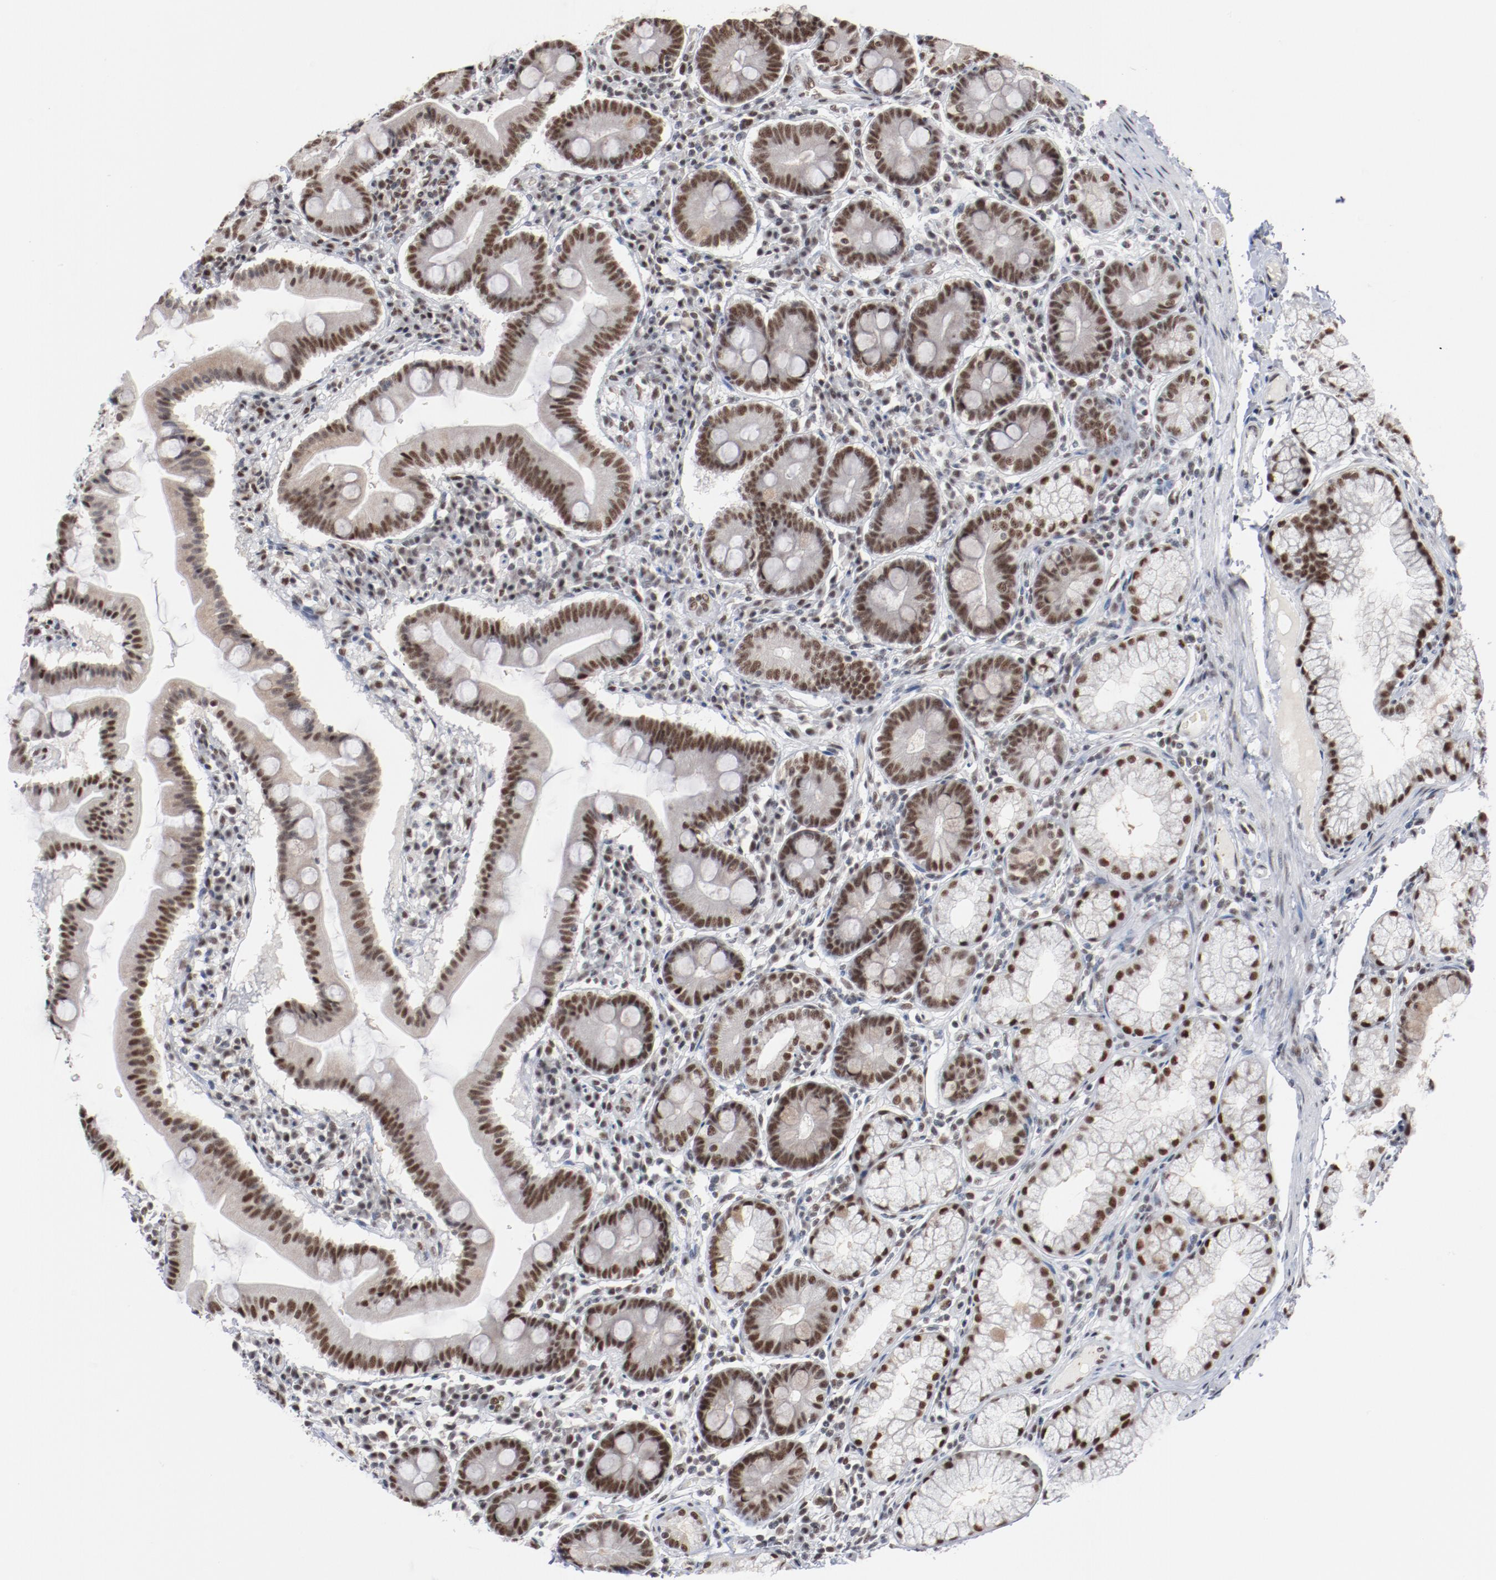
{"staining": {"intensity": "moderate", "quantity": ">75%", "location": "cytoplasmic/membranous,nuclear"}, "tissue": "duodenum", "cell_type": "Glandular cells", "image_type": "normal", "snomed": [{"axis": "morphology", "description": "Normal tissue, NOS"}, {"axis": "topography", "description": "Duodenum"}], "caption": "This is a photomicrograph of immunohistochemistry (IHC) staining of normal duodenum, which shows moderate staining in the cytoplasmic/membranous,nuclear of glandular cells.", "gene": "BUB3", "patient": {"sex": "male", "age": 50}}